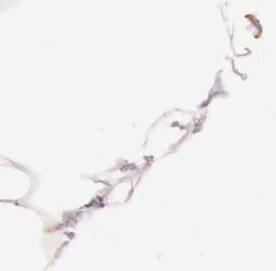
{"staining": {"intensity": "moderate", "quantity": "<25%", "location": "cytoplasmic/membranous"}, "tissue": "adipose tissue", "cell_type": "Adipocytes", "image_type": "normal", "snomed": [{"axis": "morphology", "description": "Normal tissue, NOS"}, {"axis": "morphology", "description": "Duct carcinoma"}, {"axis": "topography", "description": "Breast"}, {"axis": "topography", "description": "Adipose tissue"}], "caption": "IHC micrograph of benign human adipose tissue stained for a protein (brown), which displays low levels of moderate cytoplasmic/membranous expression in about <25% of adipocytes.", "gene": "C7", "patient": {"sex": "female", "age": 37}}